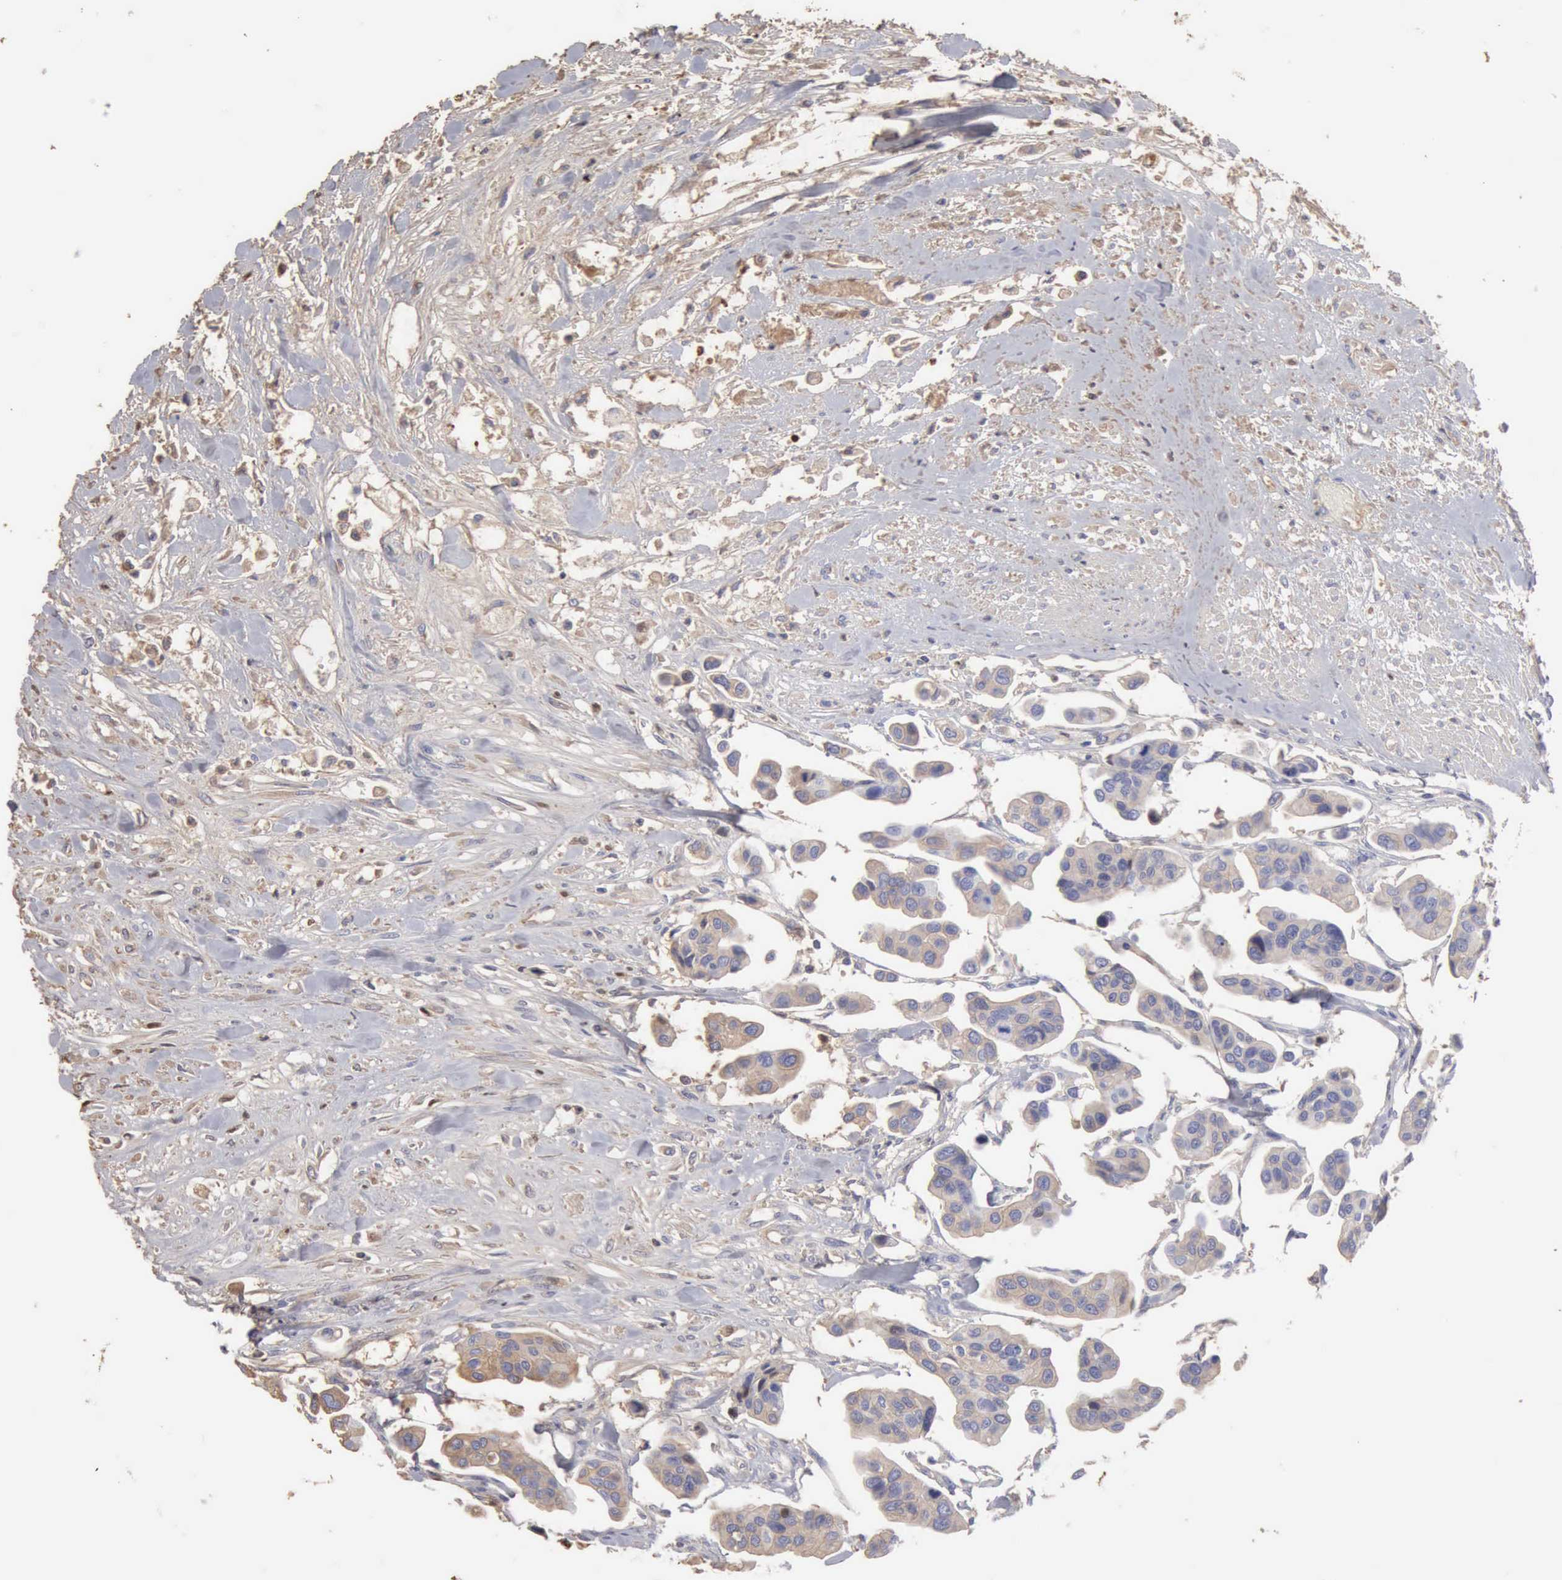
{"staining": {"intensity": "weak", "quantity": "25%-75%", "location": "cytoplasmic/membranous"}, "tissue": "urothelial cancer", "cell_type": "Tumor cells", "image_type": "cancer", "snomed": [{"axis": "morphology", "description": "Adenocarcinoma, NOS"}, {"axis": "topography", "description": "Urinary bladder"}], "caption": "Protein expression analysis of adenocarcinoma reveals weak cytoplasmic/membranous staining in about 25%-75% of tumor cells.", "gene": "SERPINA1", "patient": {"sex": "male", "age": 61}}